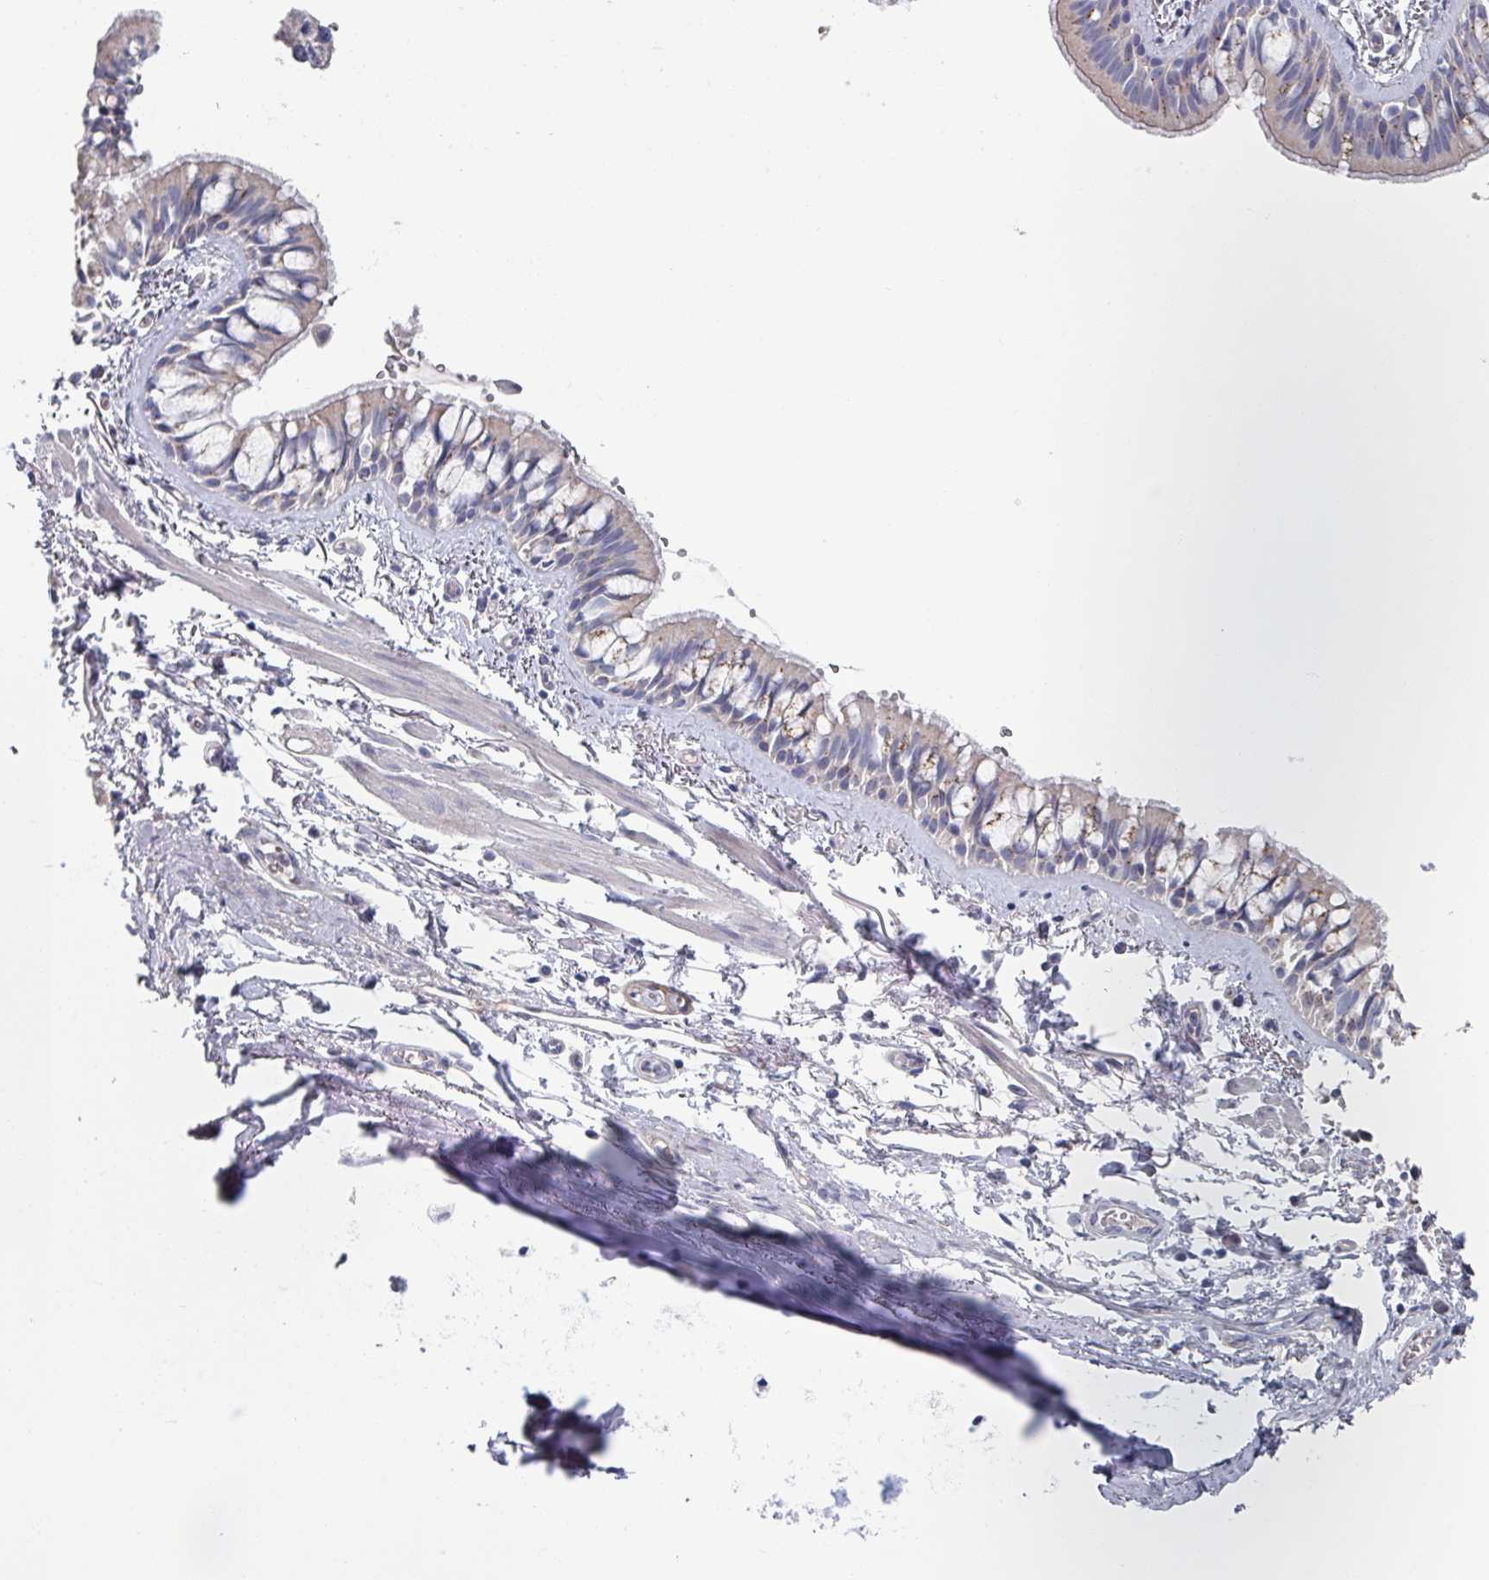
{"staining": {"intensity": "weak", "quantity": "25%-75%", "location": "cytoplasmic/membranous"}, "tissue": "bronchus", "cell_type": "Respiratory epithelial cells", "image_type": "normal", "snomed": [{"axis": "morphology", "description": "Normal tissue, NOS"}, {"axis": "topography", "description": "Lymph node"}, {"axis": "topography", "description": "Cartilage tissue"}, {"axis": "topography", "description": "Bronchus"}], "caption": "High-magnification brightfield microscopy of normal bronchus stained with DAB (3,3'-diaminobenzidine) (brown) and counterstained with hematoxylin (blue). respiratory epithelial cells exhibit weak cytoplasmic/membranous positivity is identified in about25%-75% of cells.", "gene": "EFL1", "patient": {"sex": "female", "age": 70}}